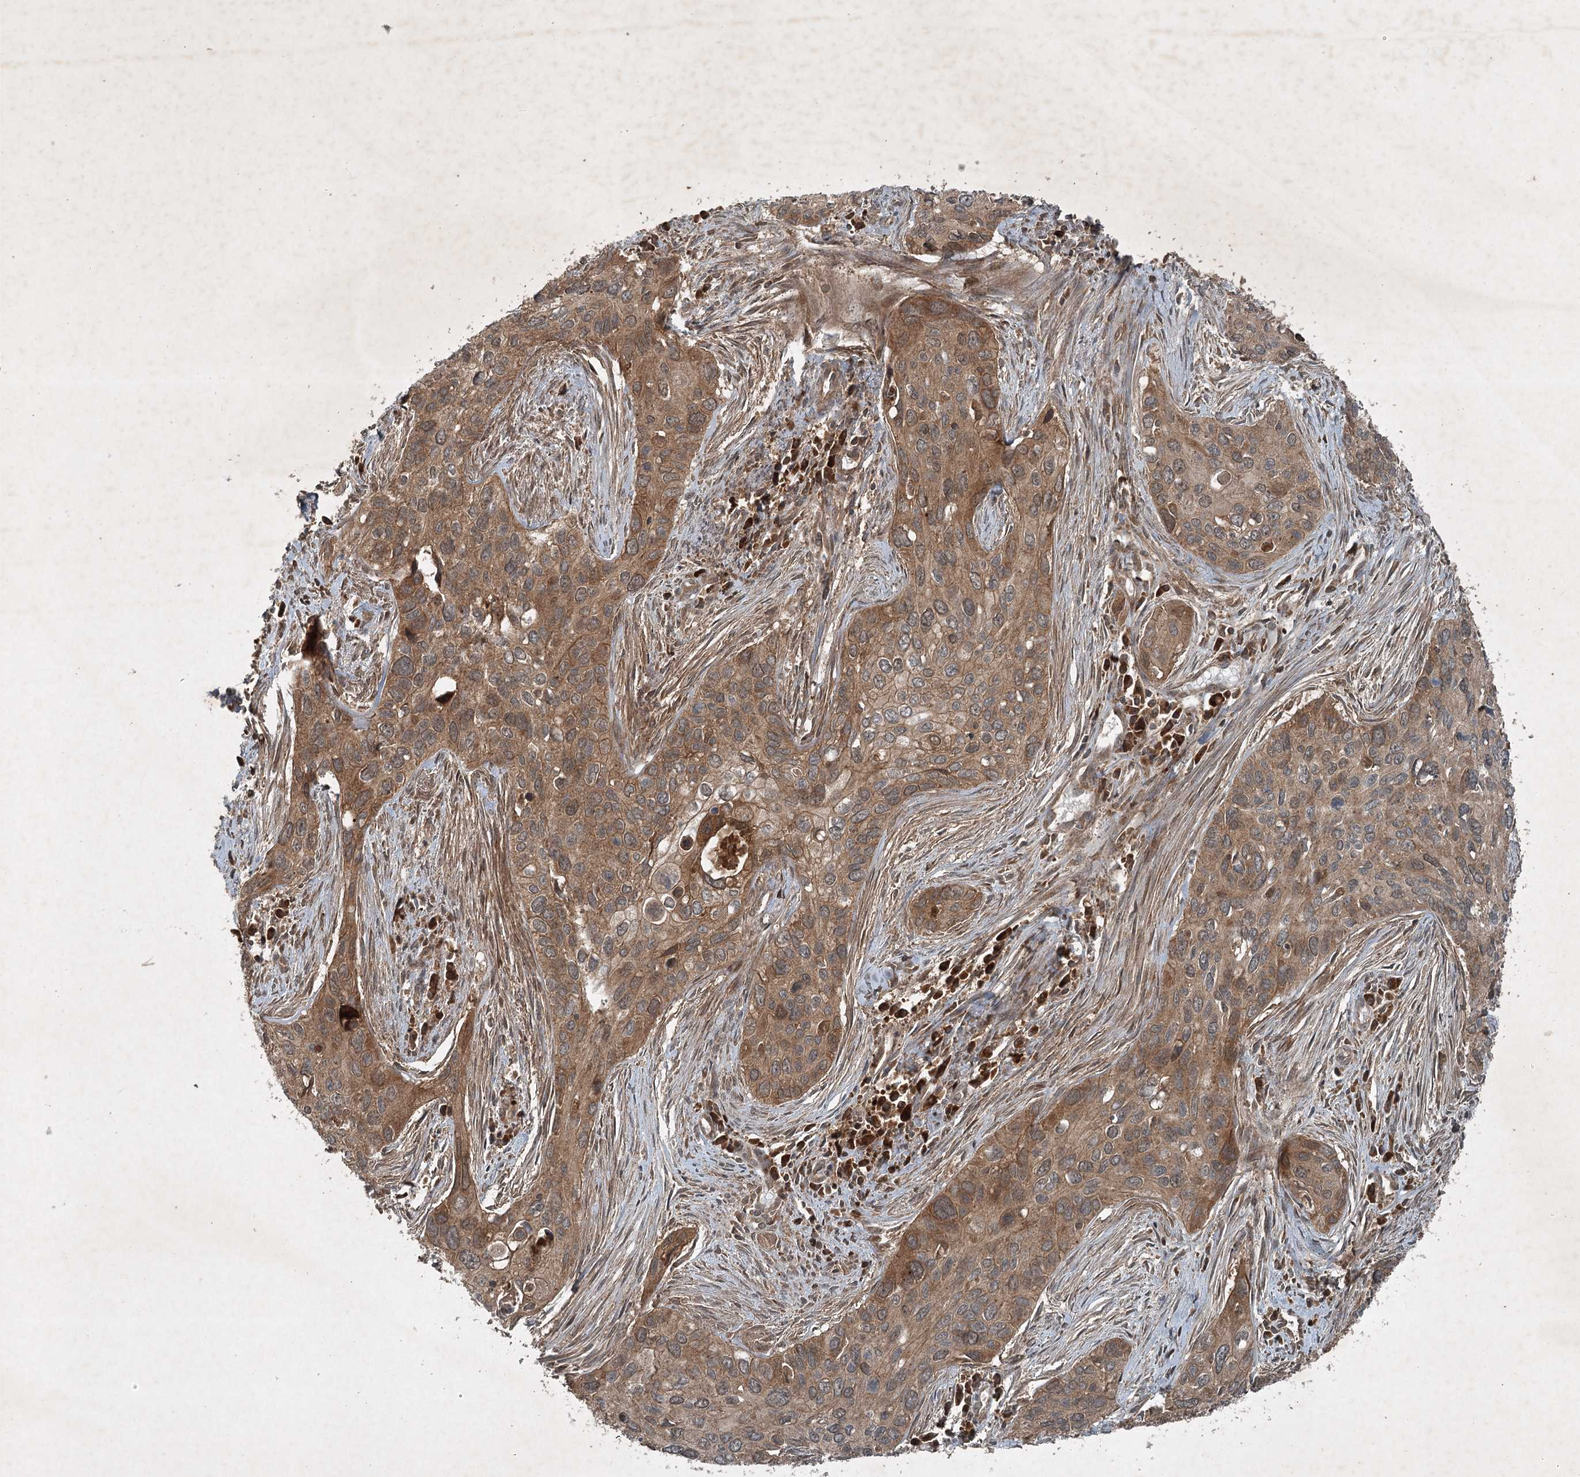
{"staining": {"intensity": "moderate", "quantity": ">75%", "location": "cytoplasmic/membranous"}, "tissue": "cervical cancer", "cell_type": "Tumor cells", "image_type": "cancer", "snomed": [{"axis": "morphology", "description": "Squamous cell carcinoma, NOS"}, {"axis": "topography", "description": "Cervix"}], "caption": "Approximately >75% of tumor cells in human squamous cell carcinoma (cervical) reveal moderate cytoplasmic/membranous protein expression as visualized by brown immunohistochemical staining.", "gene": "UNC93A", "patient": {"sex": "female", "age": 55}}